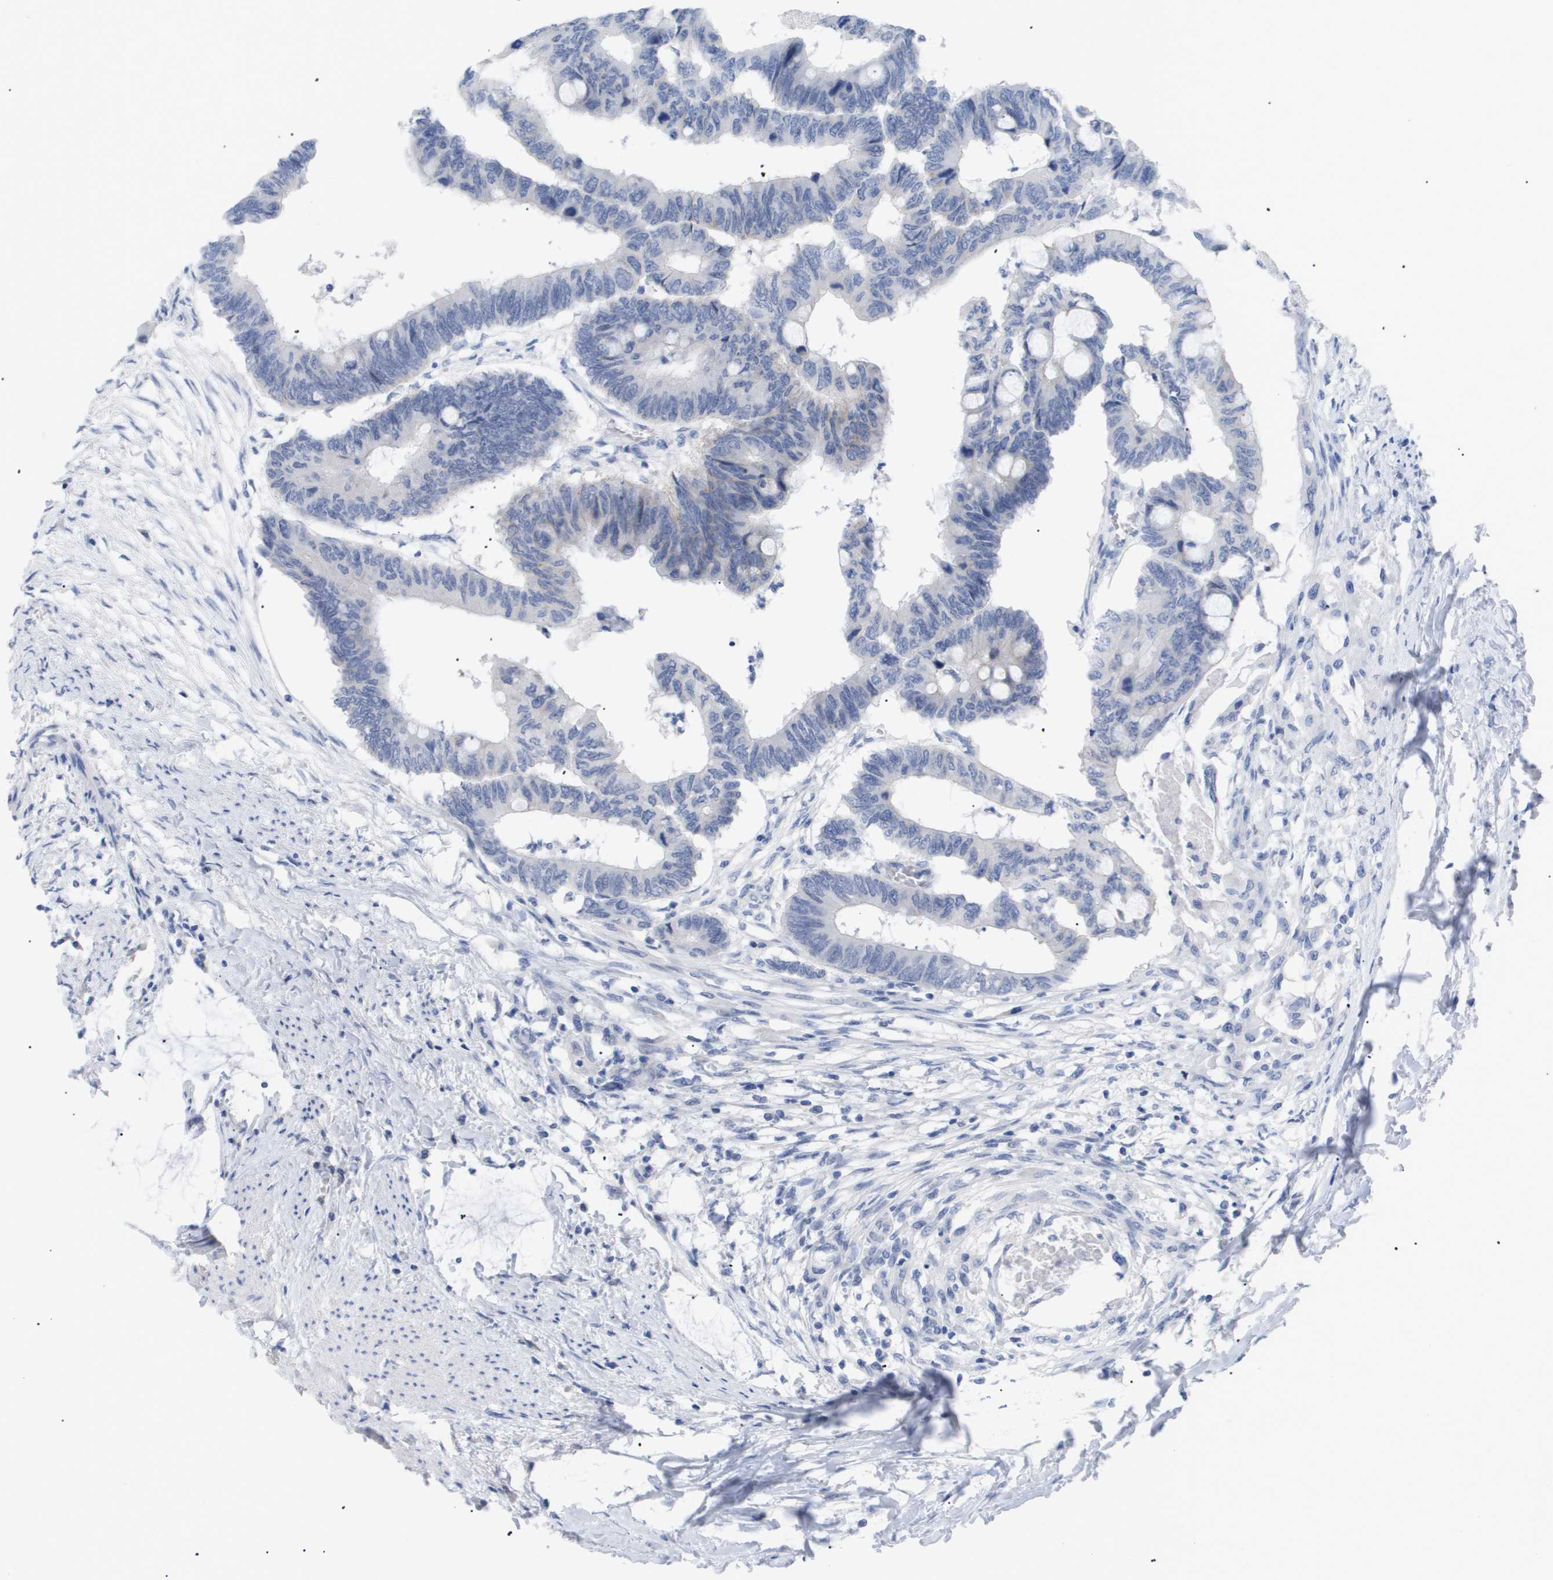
{"staining": {"intensity": "negative", "quantity": "none", "location": "none"}, "tissue": "colorectal cancer", "cell_type": "Tumor cells", "image_type": "cancer", "snomed": [{"axis": "morphology", "description": "Normal tissue, NOS"}, {"axis": "morphology", "description": "Adenocarcinoma, NOS"}, {"axis": "topography", "description": "Rectum"}, {"axis": "topography", "description": "Peripheral nerve tissue"}], "caption": "This is an IHC histopathology image of human colorectal cancer. There is no positivity in tumor cells.", "gene": "CAV3", "patient": {"sex": "male", "age": 92}}